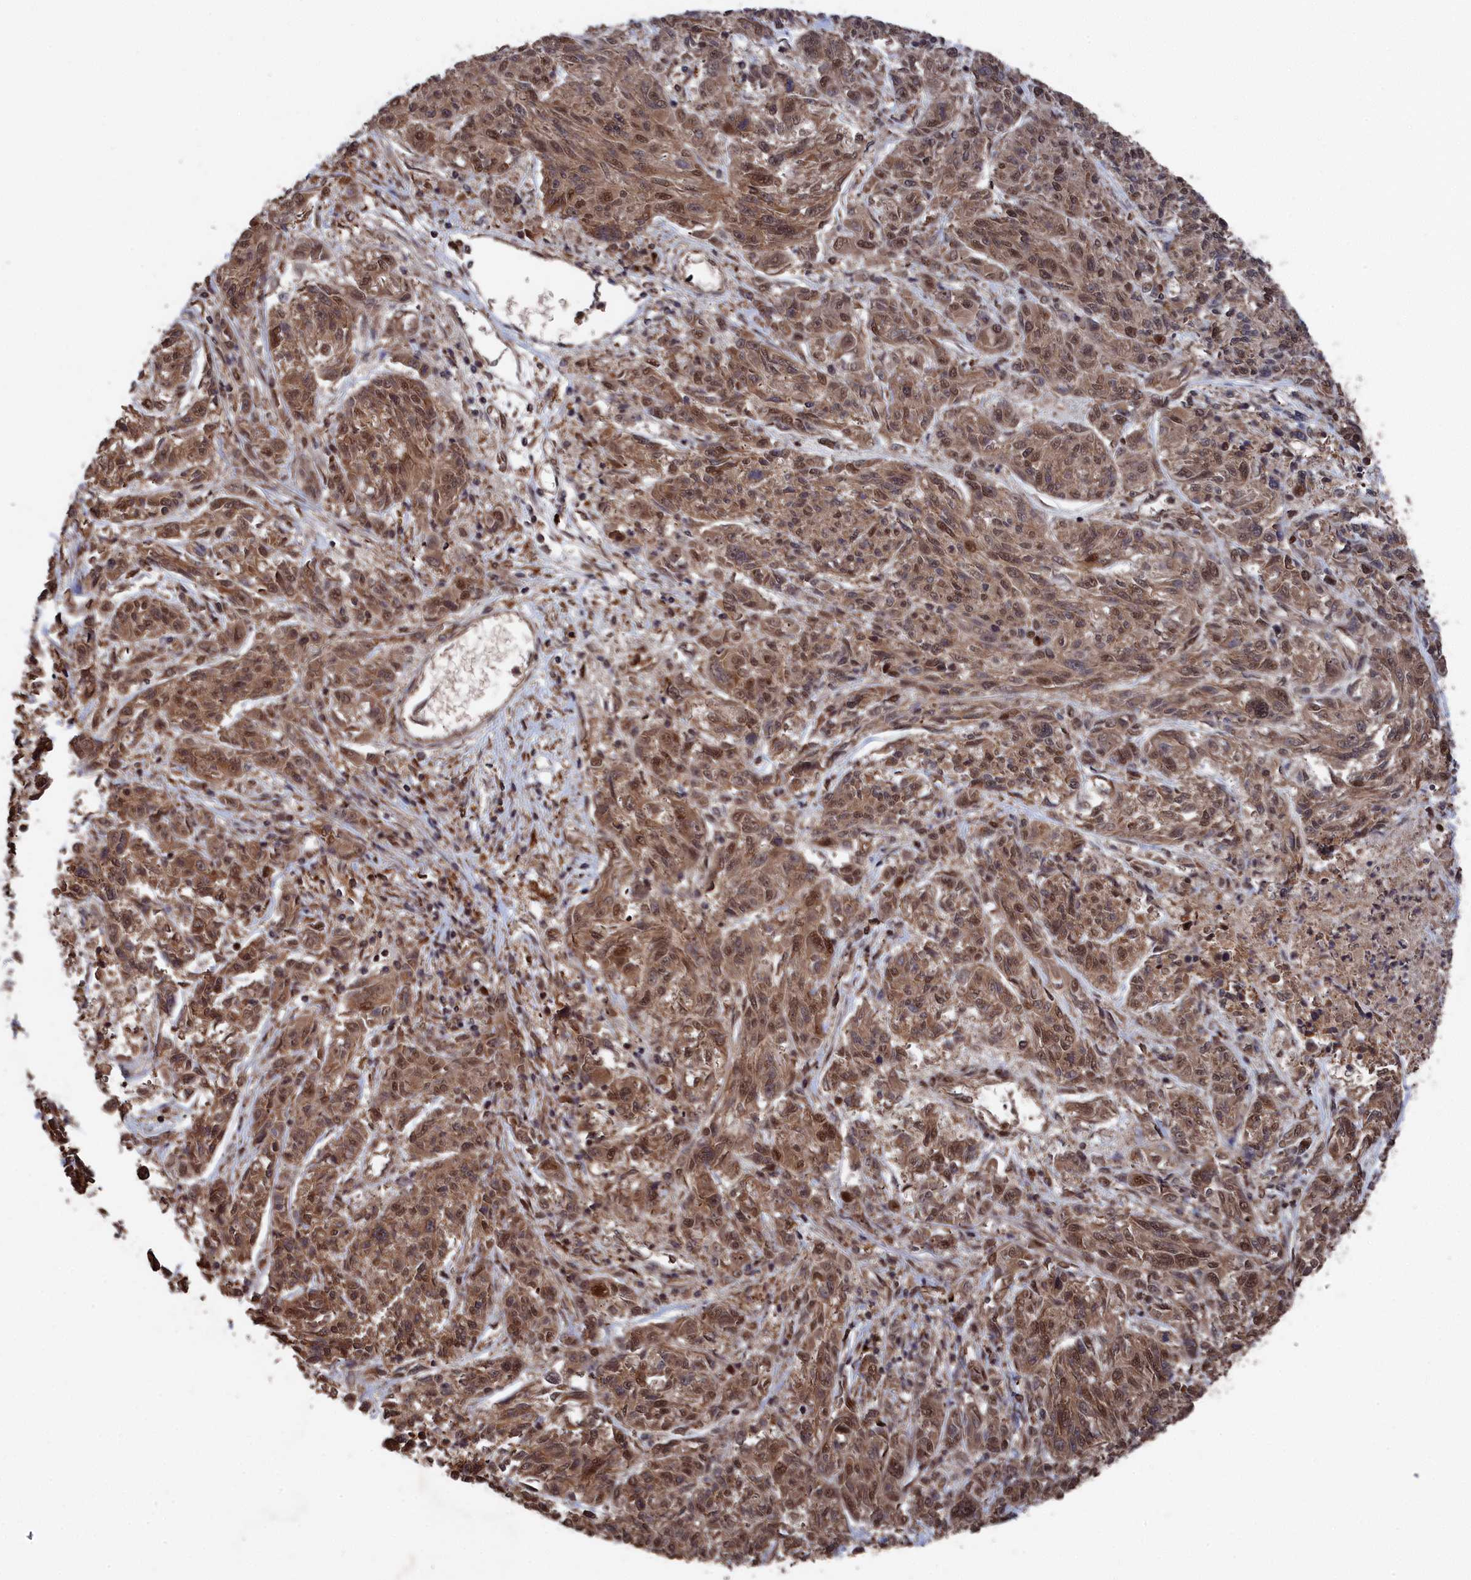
{"staining": {"intensity": "moderate", "quantity": ">75%", "location": "cytoplasmic/membranous,nuclear"}, "tissue": "melanoma", "cell_type": "Tumor cells", "image_type": "cancer", "snomed": [{"axis": "morphology", "description": "Malignant melanoma, NOS"}, {"axis": "topography", "description": "Skin"}], "caption": "A high-resolution image shows immunohistochemistry staining of malignant melanoma, which shows moderate cytoplasmic/membranous and nuclear staining in about >75% of tumor cells.", "gene": "CEACAM21", "patient": {"sex": "male", "age": 53}}